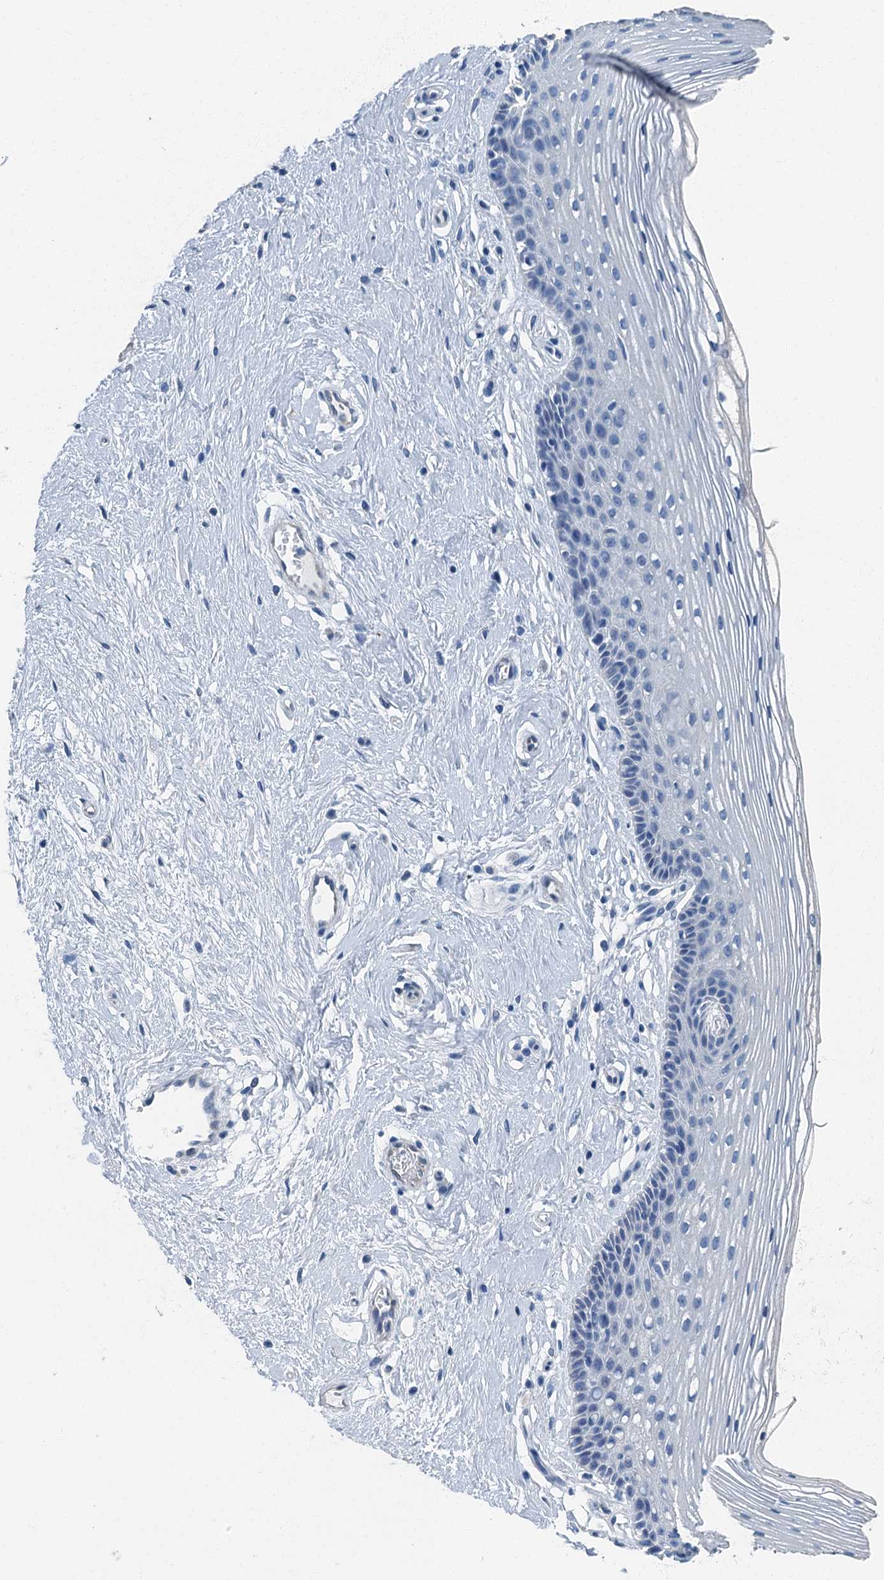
{"staining": {"intensity": "negative", "quantity": "none", "location": "none"}, "tissue": "vagina", "cell_type": "Squamous epithelial cells", "image_type": "normal", "snomed": [{"axis": "morphology", "description": "Normal tissue, NOS"}, {"axis": "topography", "description": "Vagina"}], "caption": "Squamous epithelial cells show no significant expression in normal vagina.", "gene": "GADL1", "patient": {"sex": "female", "age": 46}}